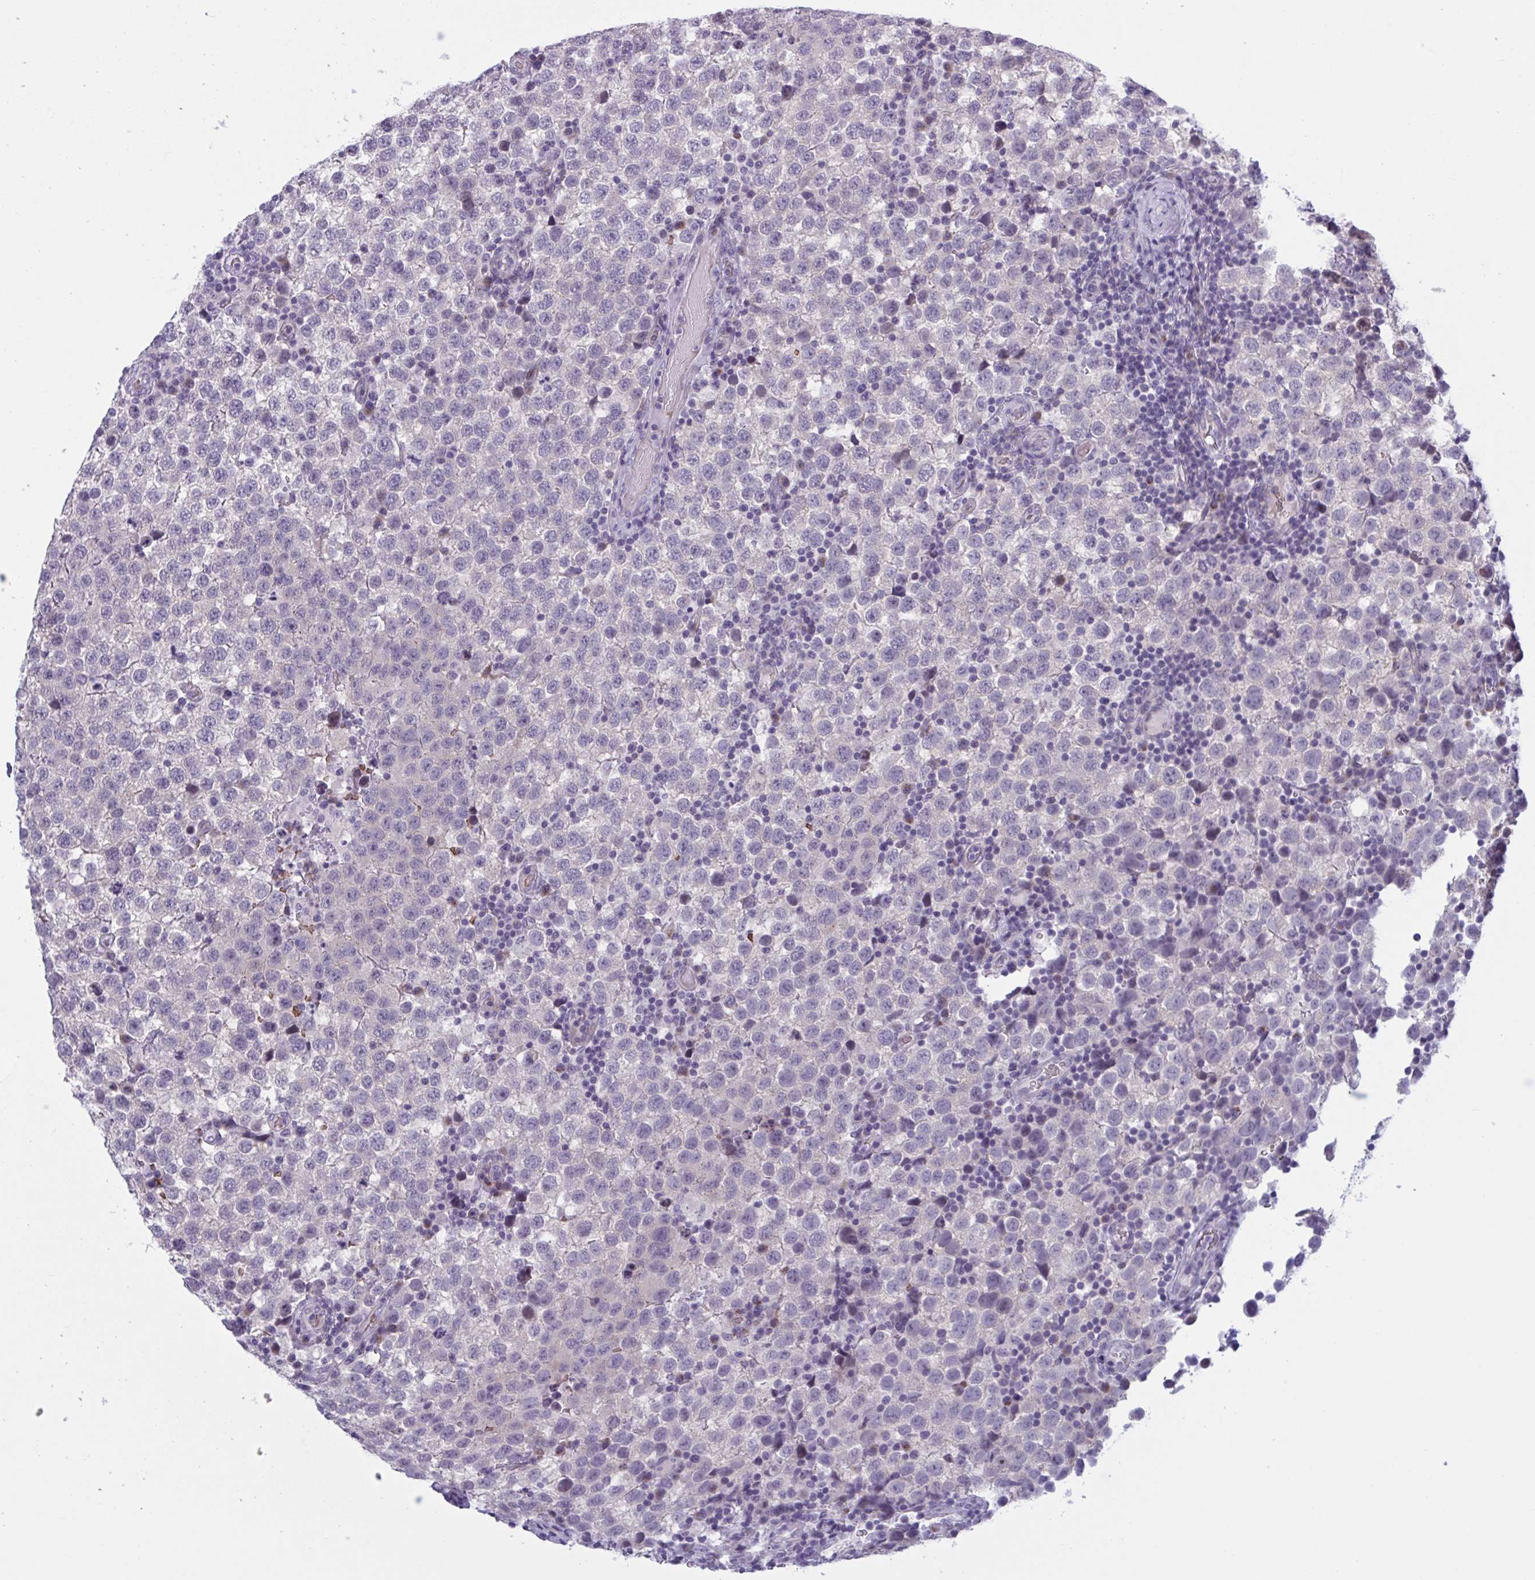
{"staining": {"intensity": "negative", "quantity": "none", "location": "none"}, "tissue": "testis cancer", "cell_type": "Tumor cells", "image_type": "cancer", "snomed": [{"axis": "morphology", "description": "Seminoma, NOS"}, {"axis": "topography", "description": "Testis"}], "caption": "Tumor cells show no significant expression in testis seminoma.", "gene": "HSD11B2", "patient": {"sex": "male", "age": 34}}